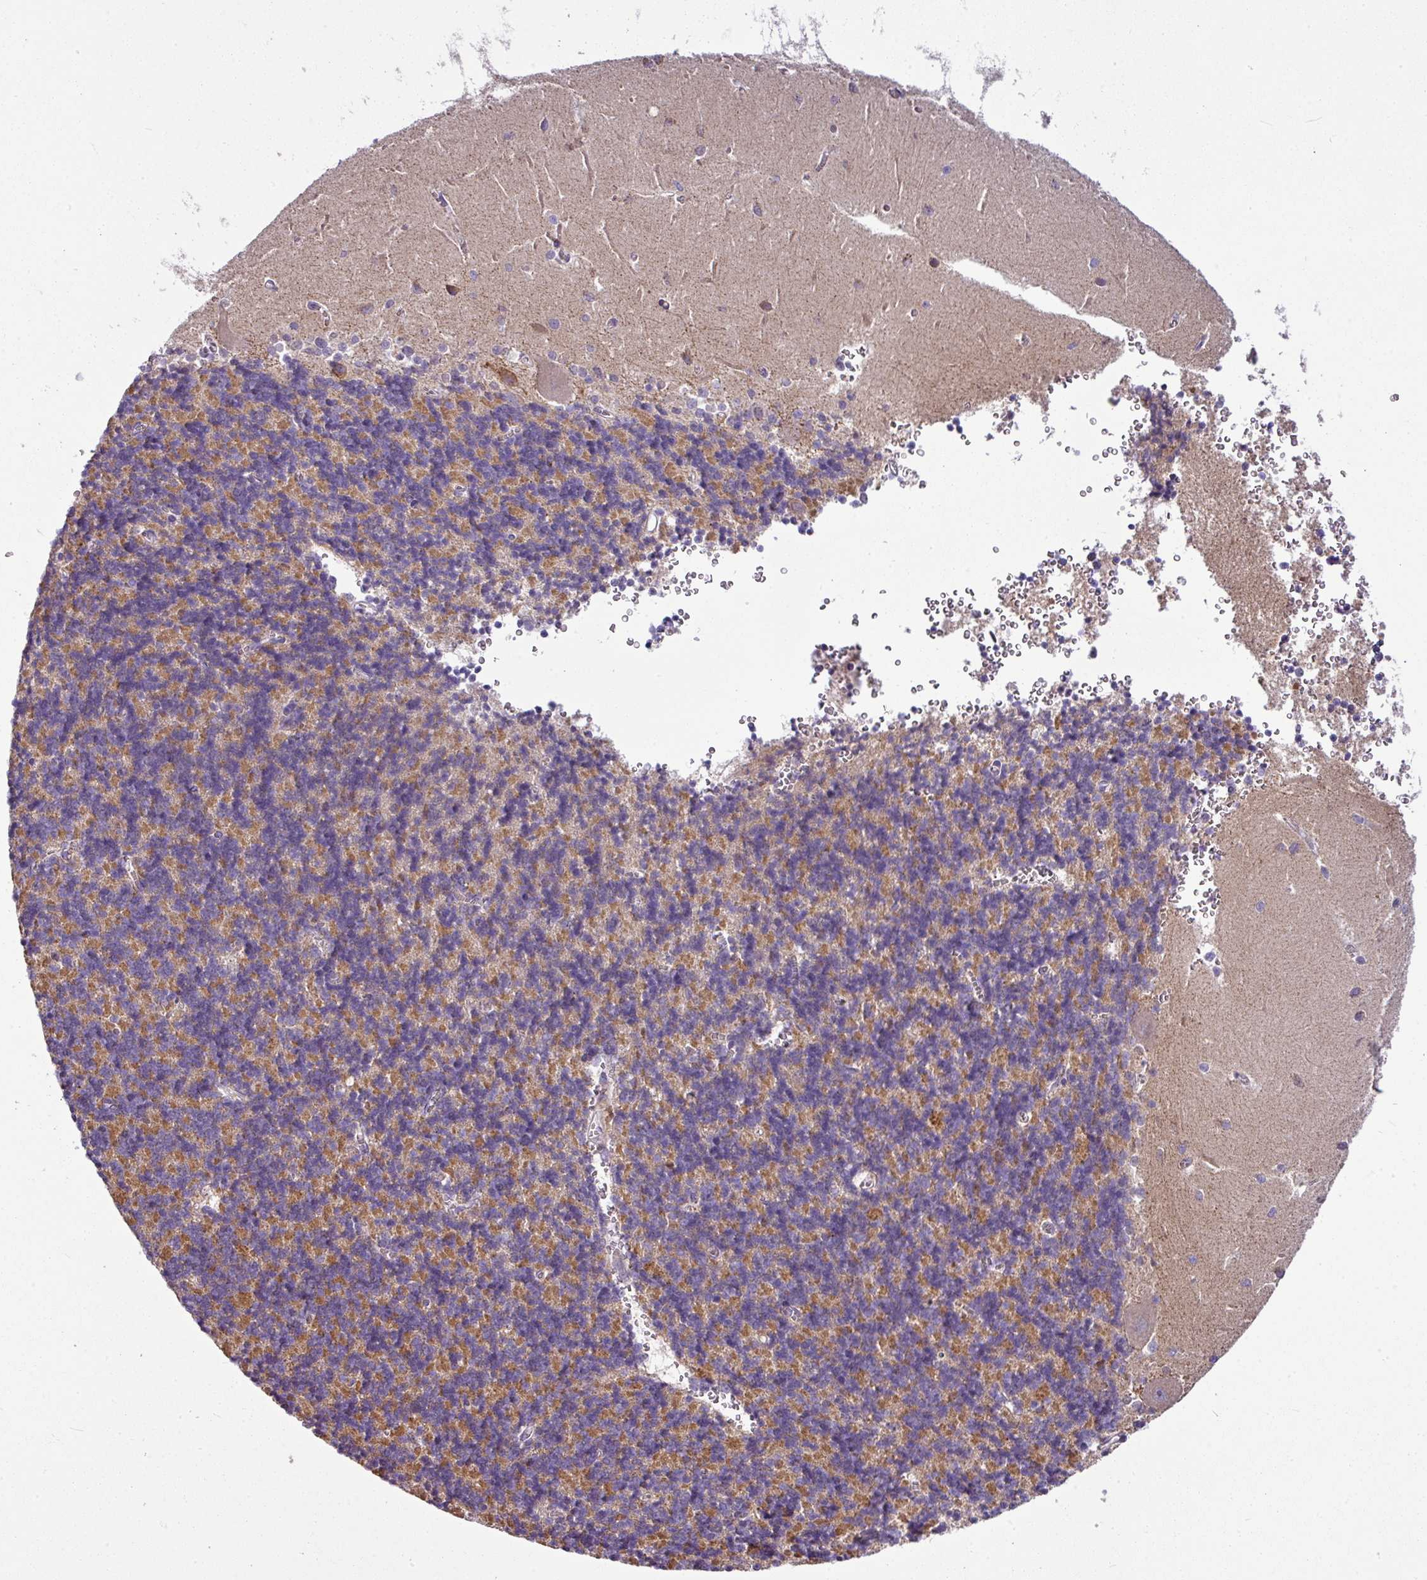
{"staining": {"intensity": "moderate", "quantity": "25%-75%", "location": "cytoplasmic/membranous"}, "tissue": "cerebellum", "cell_type": "Cells in granular layer", "image_type": "normal", "snomed": [{"axis": "morphology", "description": "Normal tissue, NOS"}, {"axis": "topography", "description": "Cerebellum"}], "caption": "Moderate cytoplasmic/membranous expression is present in about 25%-75% of cells in granular layer in normal cerebellum. The protein of interest is stained brown, and the nuclei are stained in blue (DAB (3,3'-diaminobenzidine) IHC with brightfield microscopy, high magnification).", "gene": "GAN", "patient": {"sex": "male", "age": 37}}